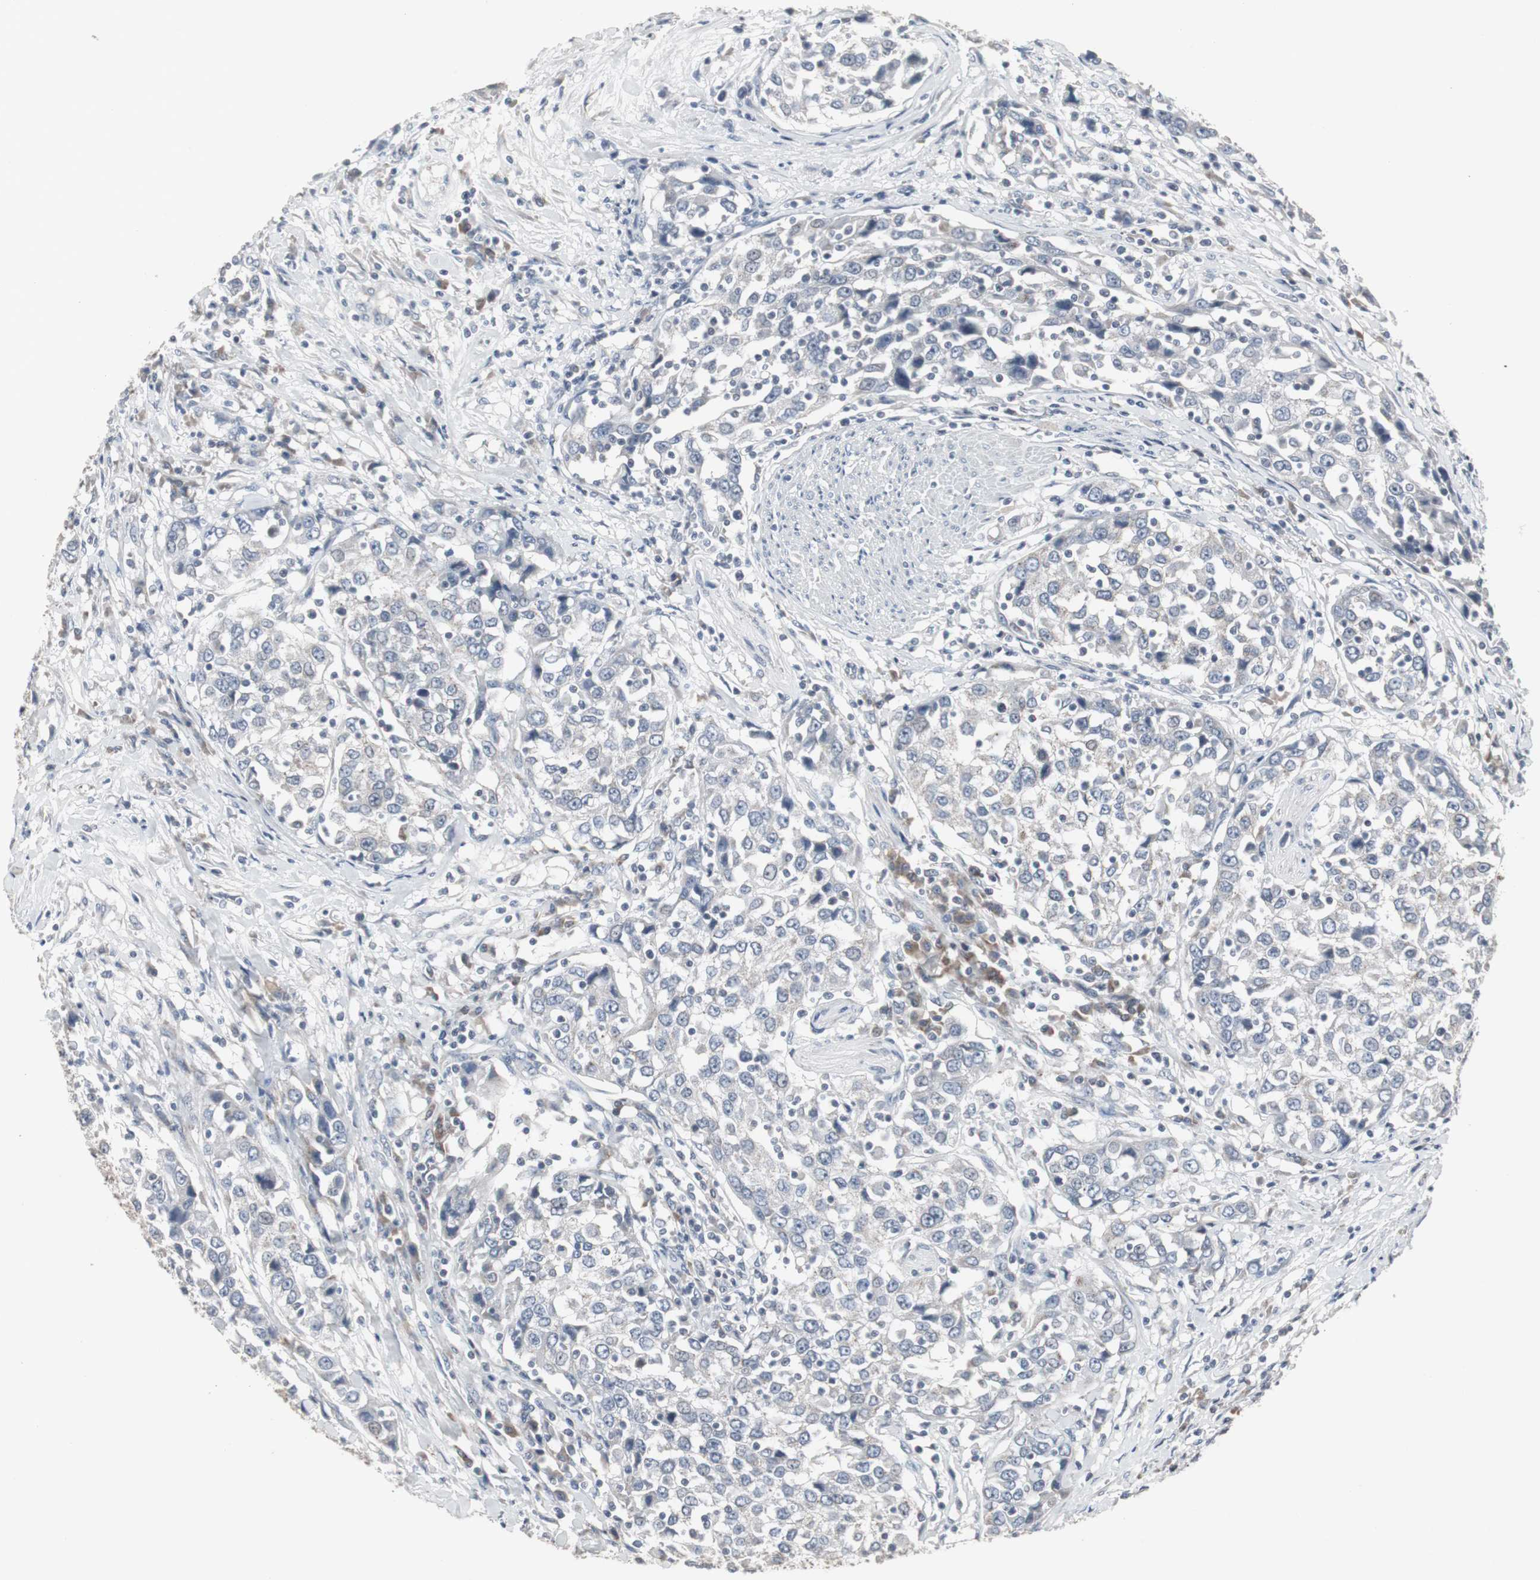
{"staining": {"intensity": "moderate", "quantity": "<25%", "location": "cytoplasmic/membranous"}, "tissue": "urothelial cancer", "cell_type": "Tumor cells", "image_type": "cancer", "snomed": [{"axis": "morphology", "description": "Urothelial carcinoma, High grade"}, {"axis": "topography", "description": "Urinary bladder"}], "caption": "Protein staining reveals moderate cytoplasmic/membranous expression in about <25% of tumor cells in high-grade urothelial carcinoma.", "gene": "ACAA1", "patient": {"sex": "female", "age": 80}}